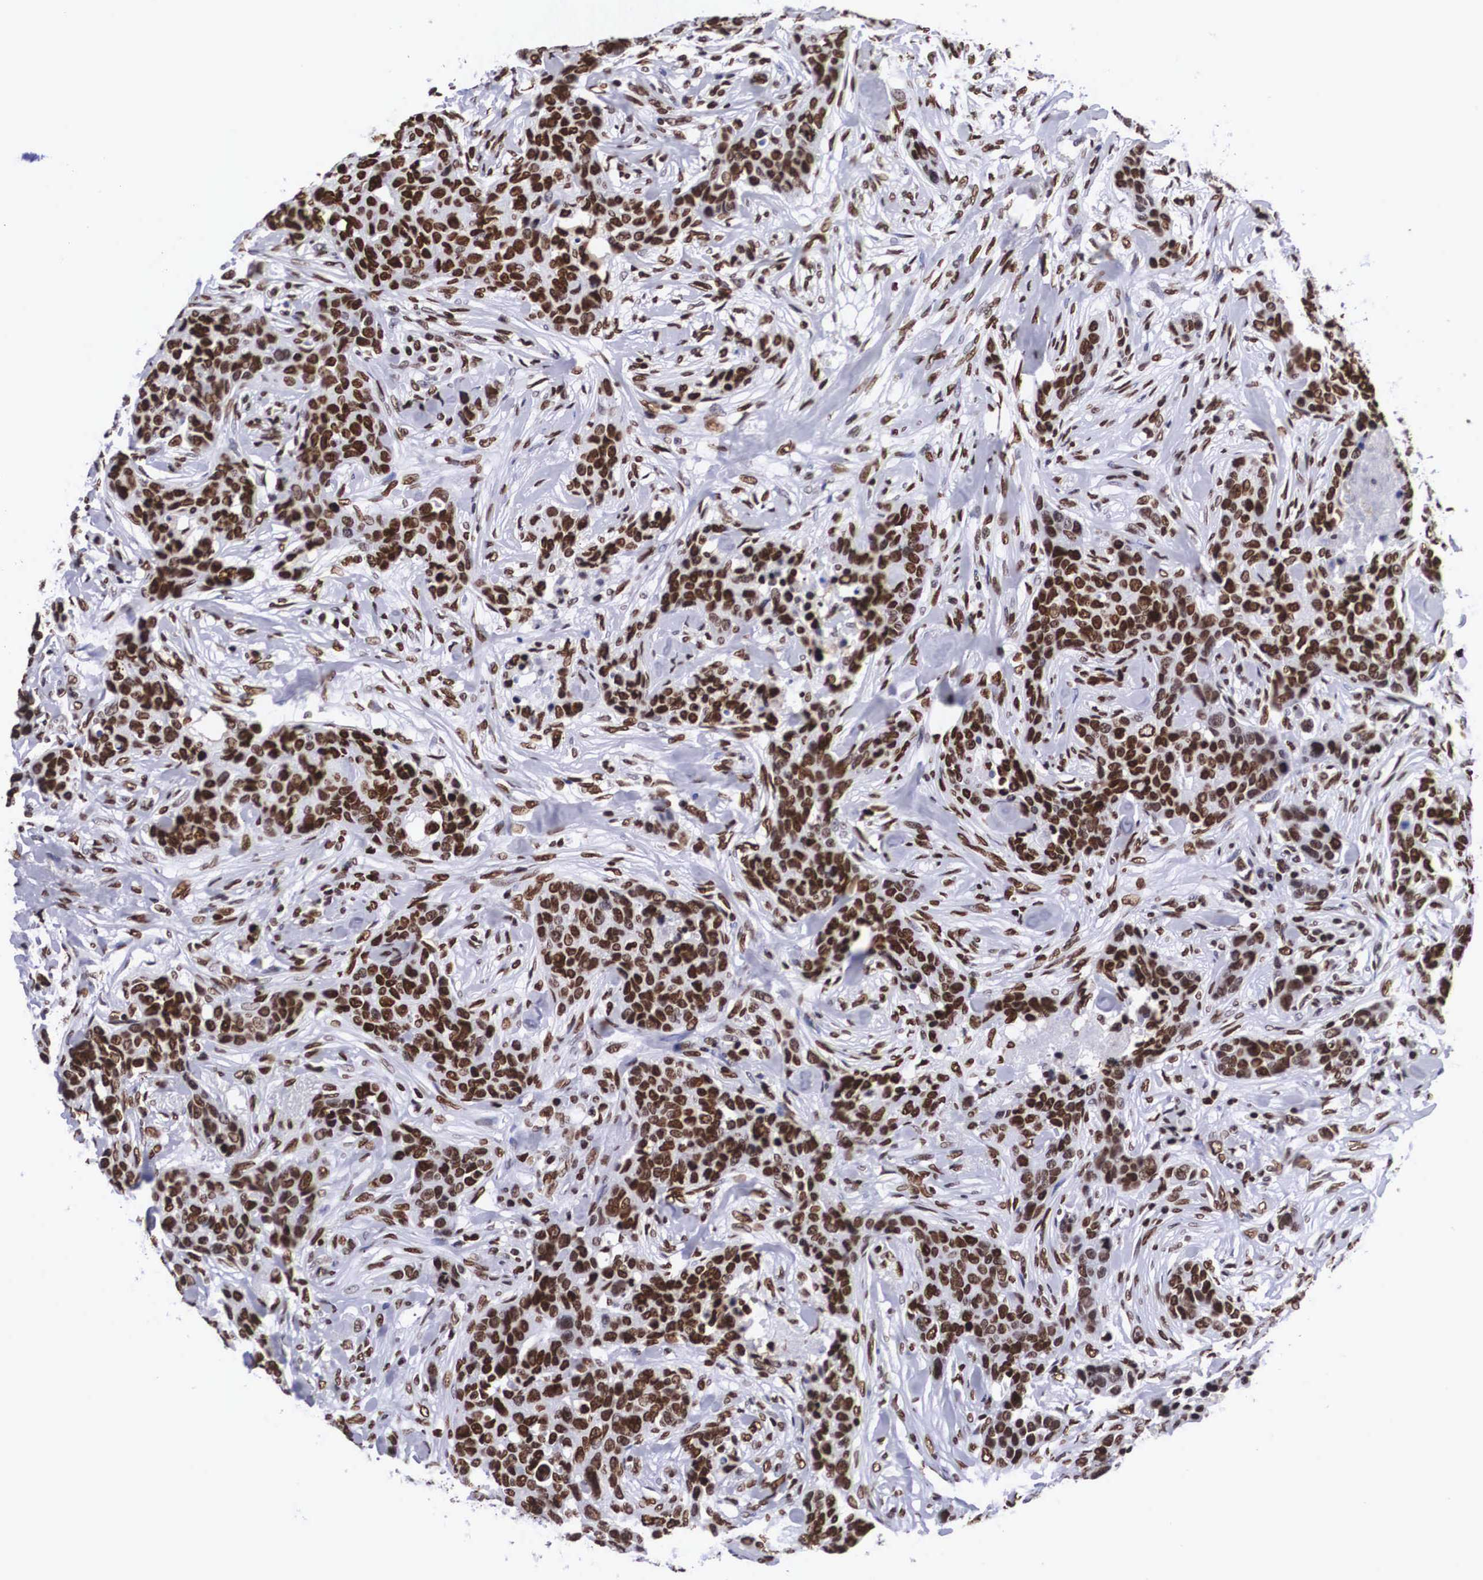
{"staining": {"intensity": "strong", "quantity": ">75%", "location": "nuclear"}, "tissue": "breast cancer", "cell_type": "Tumor cells", "image_type": "cancer", "snomed": [{"axis": "morphology", "description": "Duct carcinoma"}, {"axis": "topography", "description": "Breast"}], "caption": "This photomicrograph displays breast infiltrating ductal carcinoma stained with immunohistochemistry to label a protein in brown. The nuclear of tumor cells show strong positivity for the protein. Nuclei are counter-stained blue.", "gene": "MECP2", "patient": {"sex": "female", "age": 91}}